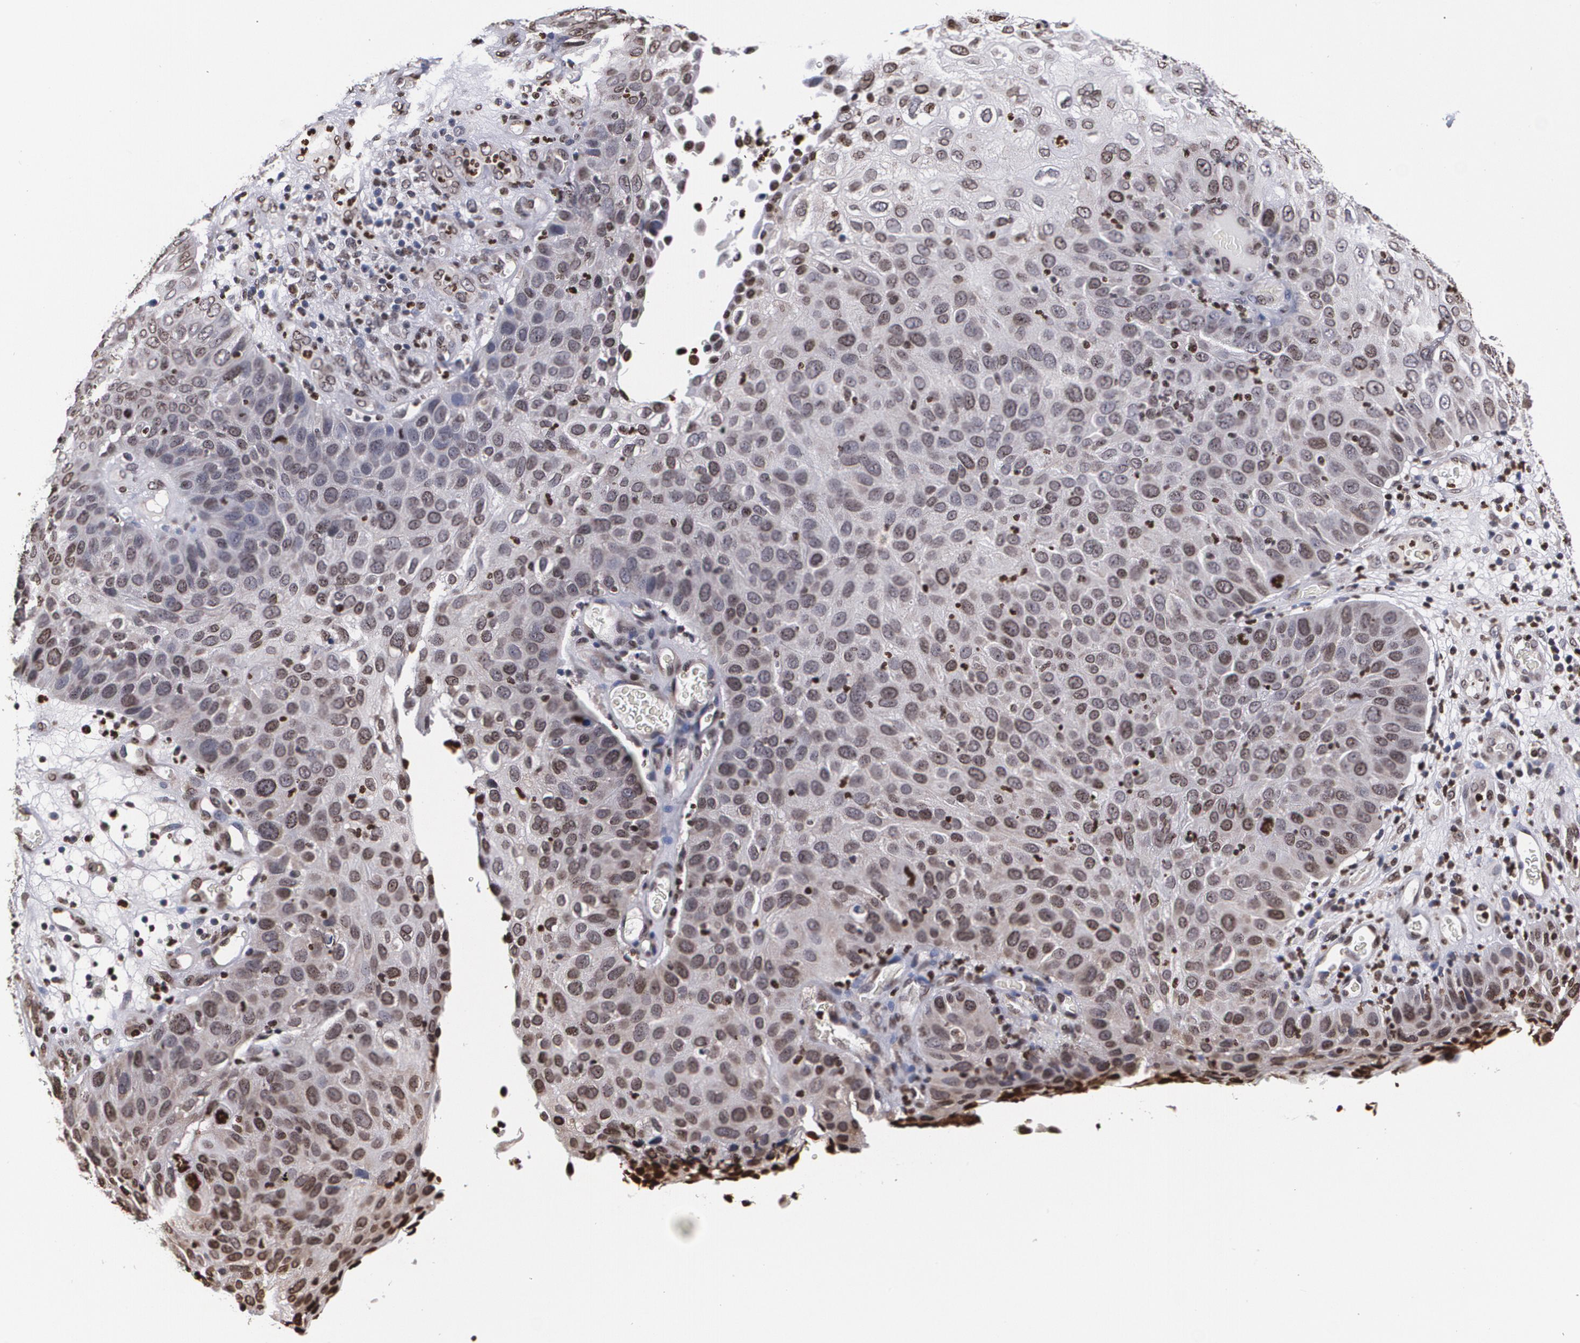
{"staining": {"intensity": "weak", "quantity": "25%-75%", "location": "cytoplasmic/membranous,nuclear"}, "tissue": "skin cancer", "cell_type": "Tumor cells", "image_type": "cancer", "snomed": [{"axis": "morphology", "description": "Squamous cell carcinoma, NOS"}, {"axis": "topography", "description": "Skin"}], "caption": "Tumor cells show weak cytoplasmic/membranous and nuclear staining in approximately 25%-75% of cells in skin cancer. Nuclei are stained in blue.", "gene": "MVP", "patient": {"sex": "male", "age": 87}}